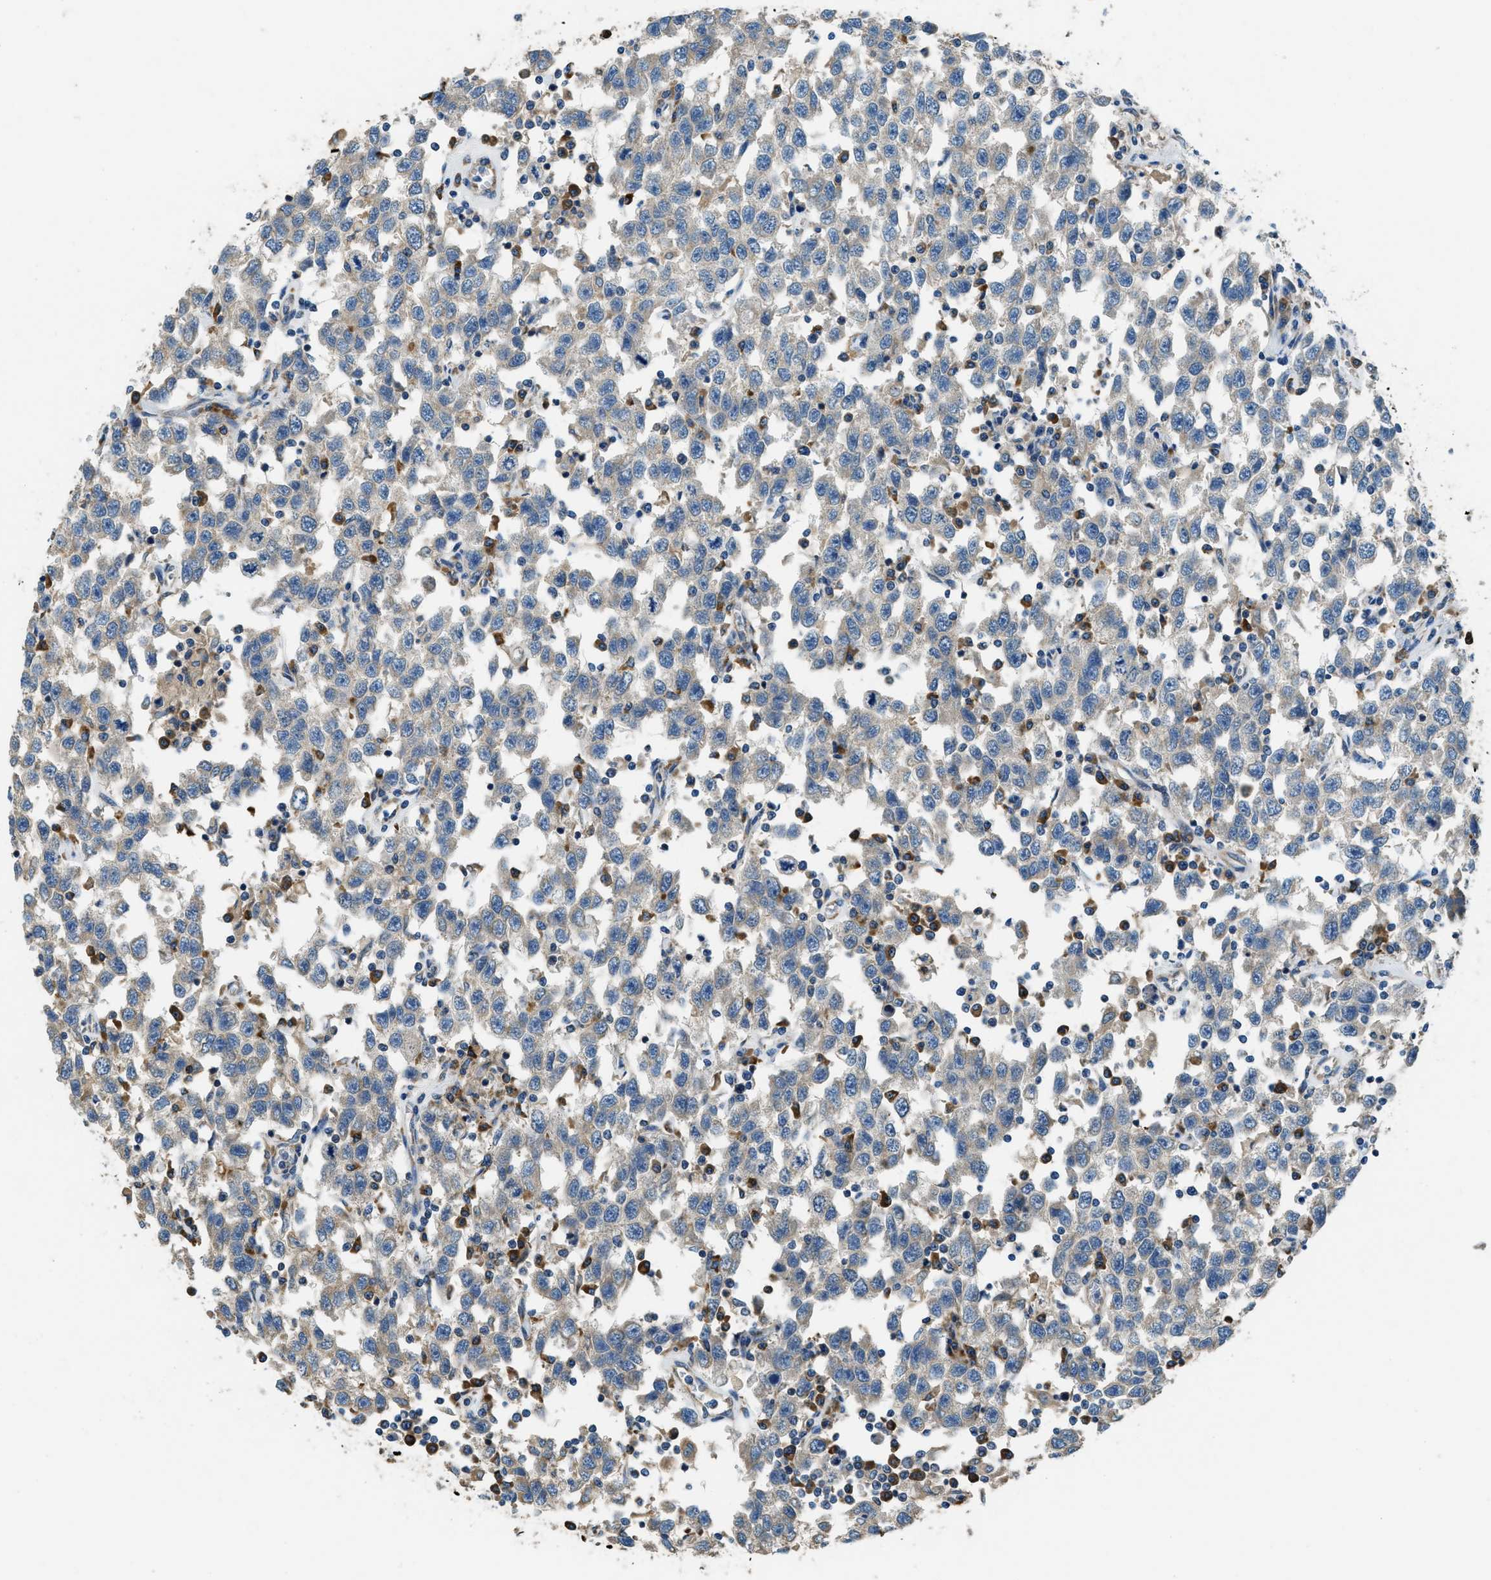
{"staining": {"intensity": "negative", "quantity": "none", "location": "none"}, "tissue": "testis cancer", "cell_type": "Tumor cells", "image_type": "cancer", "snomed": [{"axis": "morphology", "description": "Seminoma, NOS"}, {"axis": "topography", "description": "Testis"}], "caption": "Testis seminoma stained for a protein using immunohistochemistry shows no expression tumor cells.", "gene": "GIMAP8", "patient": {"sex": "male", "age": 41}}